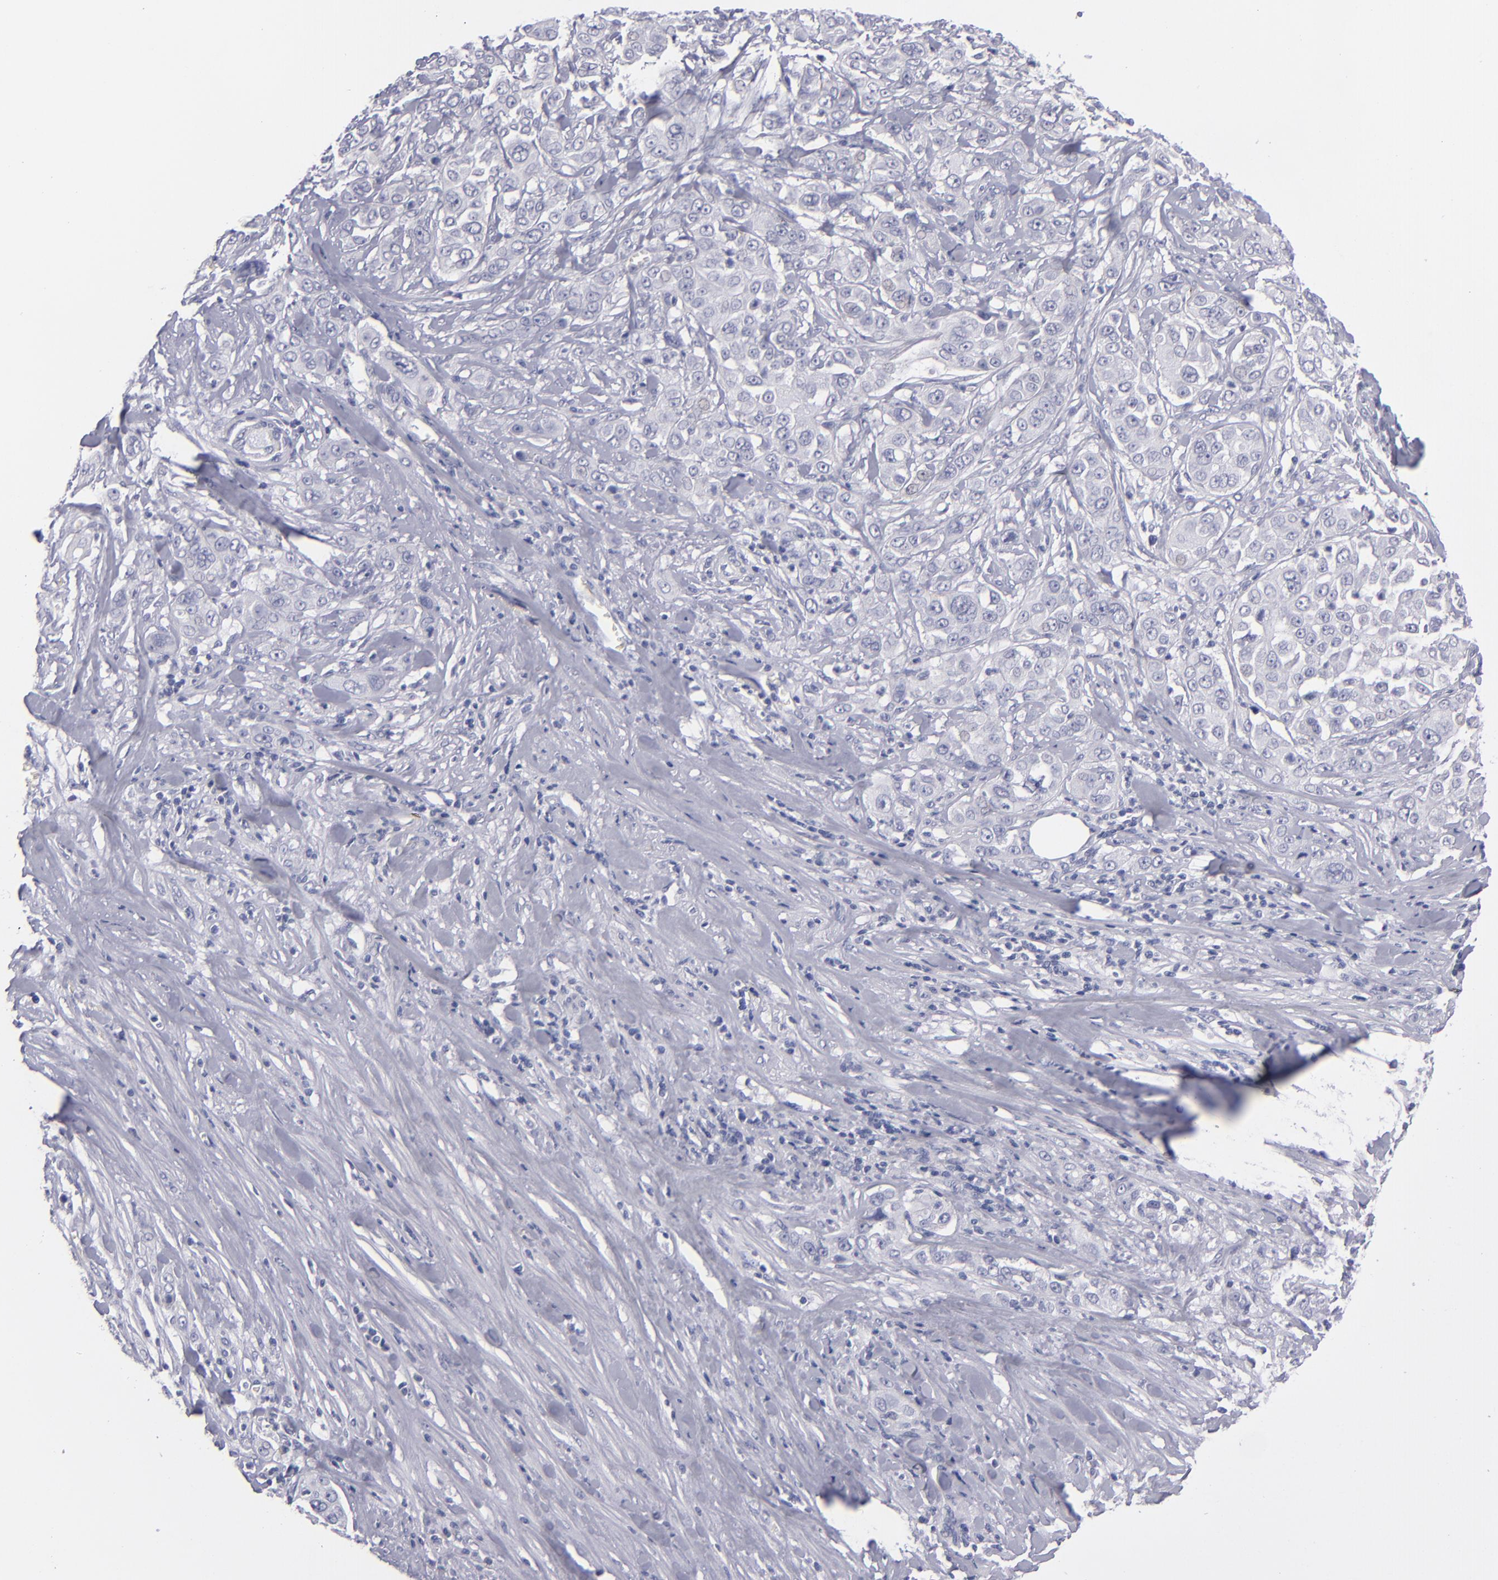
{"staining": {"intensity": "negative", "quantity": "none", "location": "none"}, "tissue": "pancreatic cancer", "cell_type": "Tumor cells", "image_type": "cancer", "snomed": [{"axis": "morphology", "description": "Adenocarcinoma, NOS"}, {"axis": "topography", "description": "Pancreas"}], "caption": "This is an immunohistochemistry photomicrograph of human pancreatic adenocarcinoma. There is no staining in tumor cells.", "gene": "ITGB4", "patient": {"sex": "female", "age": 52}}